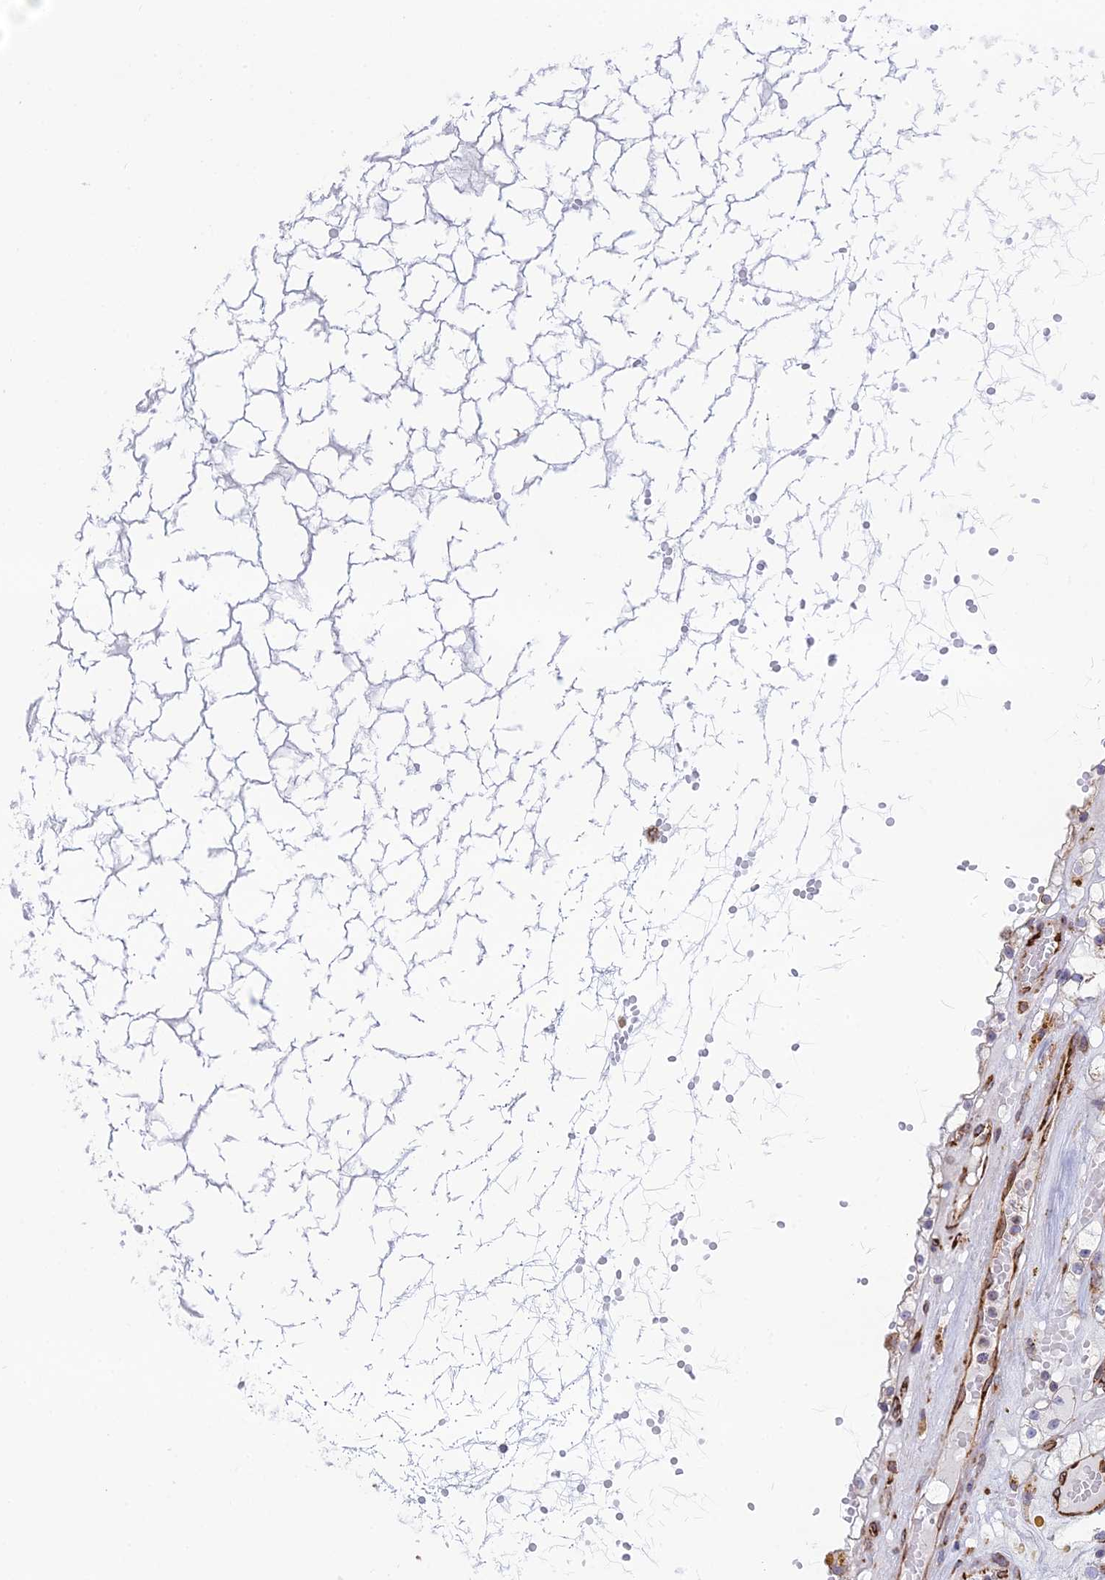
{"staining": {"intensity": "weak", "quantity": "<25%", "location": "cytoplasmic/membranous"}, "tissue": "renal cancer", "cell_type": "Tumor cells", "image_type": "cancer", "snomed": [{"axis": "morphology", "description": "Adenocarcinoma, NOS"}, {"axis": "topography", "description": "Kidney"}], "caption": "There is no significant positivity in tumor cells of adenocarcinoma (renal). The staining was performed using DAB to visualize the protein expression in brown, while the nuclei were stained in blue with hematoxylin (Magnification: 20x).", "gene": "CCDC69", "patient": {"sex": "male", "age": 56}}